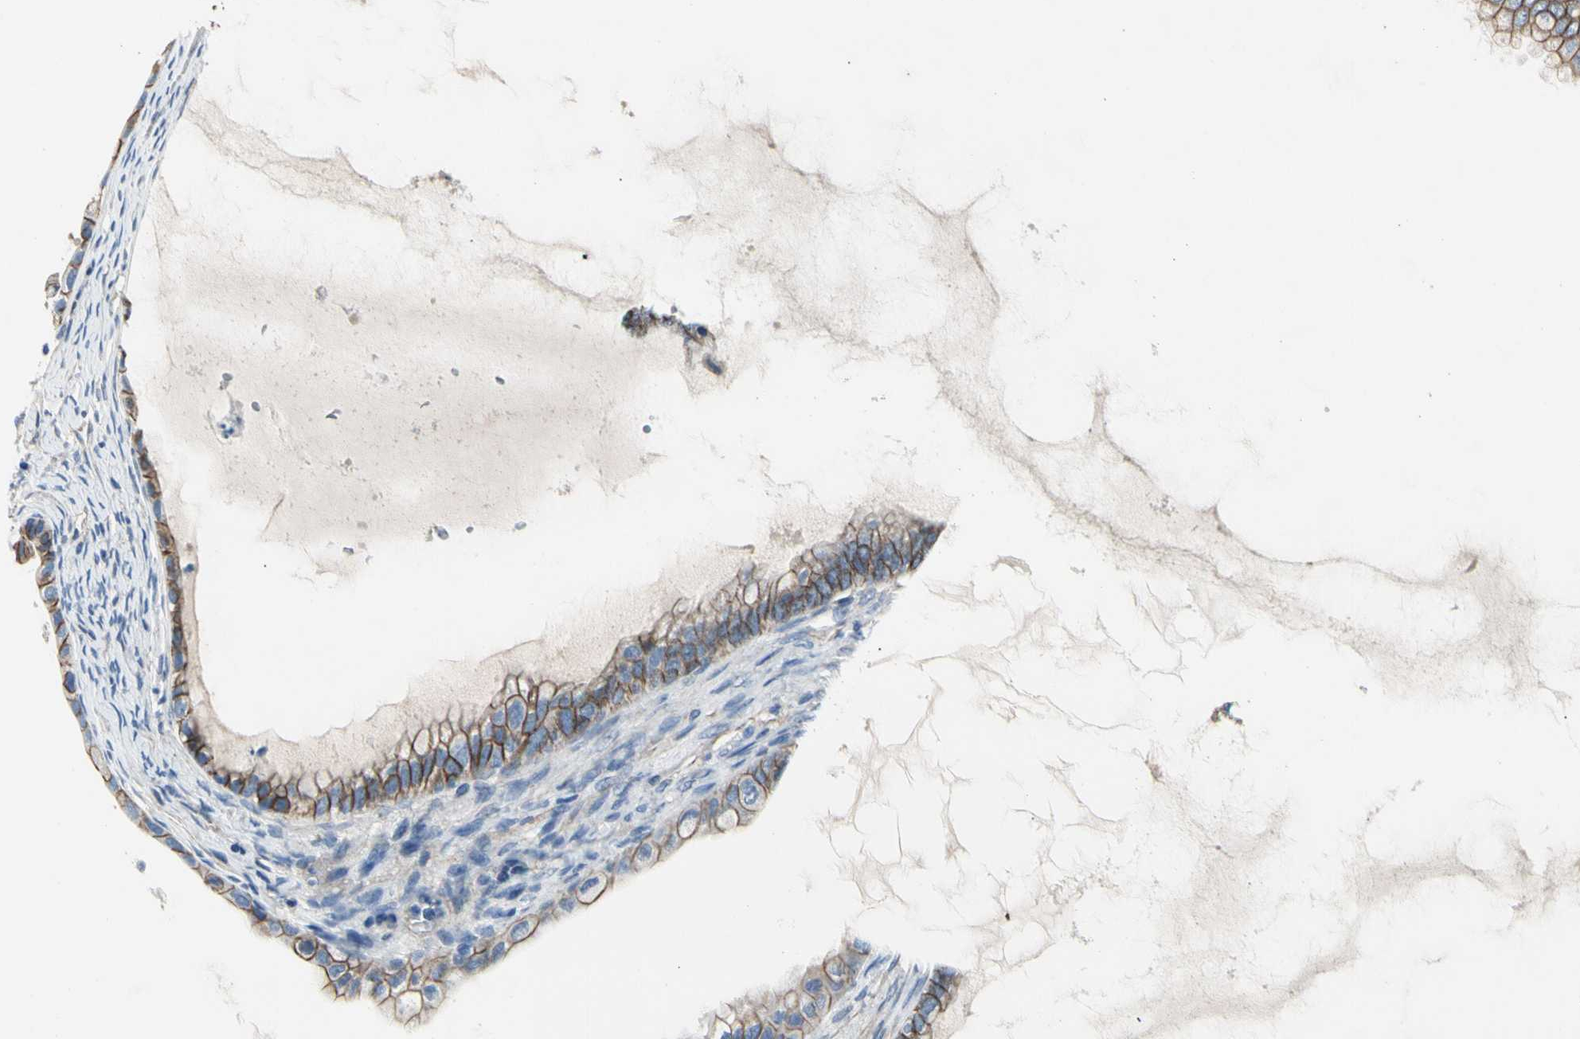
{"staining": {"intensity": "moderate", "quantity": "25%-75%", "location": "cytoplasmic/membranous"}, "tissue": "ovarian cancer", "cell_type": "Tumor cells", "image_type": "cancer", "snomed": [{"axis": "morphology", "description": "Cystadenocarcinoma, mucinous, NOS"}, {"axis": "topography", "description": "Ovary"}], "caption": "Ovarian mucinous cystadenocarcinoma tissue shows moderate cytoplasmic/membranous positivity in about 25%-75% of tumor cells Immunohistochemistry stains the protein in brown and the nuclei are stained blue.", "gene": "LGR6", "patient": {"sex": "female", "age": 80}}